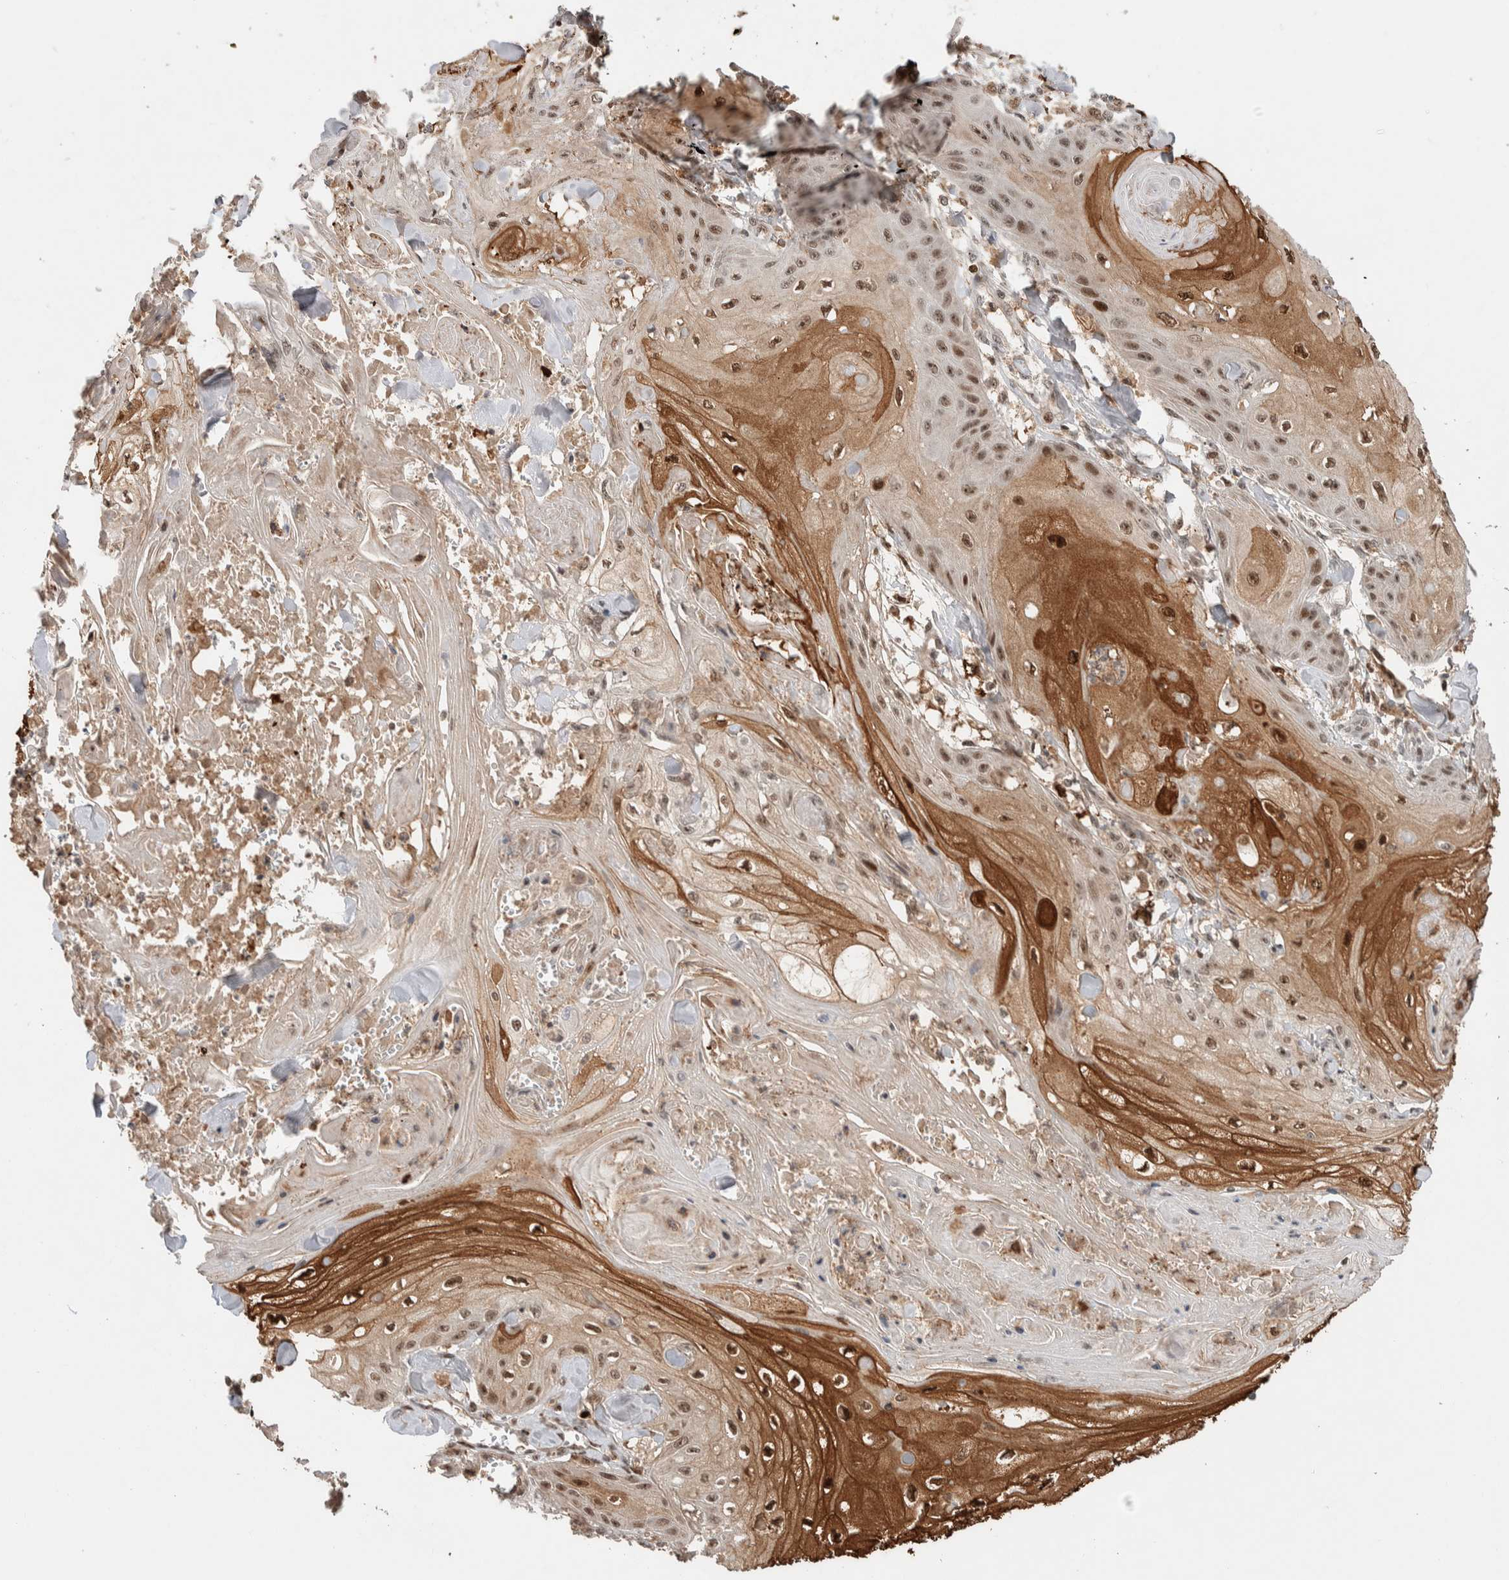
{"staining": {"intensity": "moderate", "quantity": "25%-75%", "location": "cytoplasmic/membranous,nuclear"}, "tissue": "skin cancer", "cell_type": "Tumor cells", "image_type": "cancer", "snomed": [{"axis": "morphology", "description": "Squamous cell carcinoma, NOS"}, {"axis": "topography", "description": "Skin"}], "caption": "The image shows a brown stain indicating the presence of a protein in the cytoplasmic/membranous and nuclear of tumor cells in skin cancer. The protein is shown in brown color, while the nuclei are stained blue.", "gene": "ZNF521", "patient": {"sex": "male", "age": 74}}